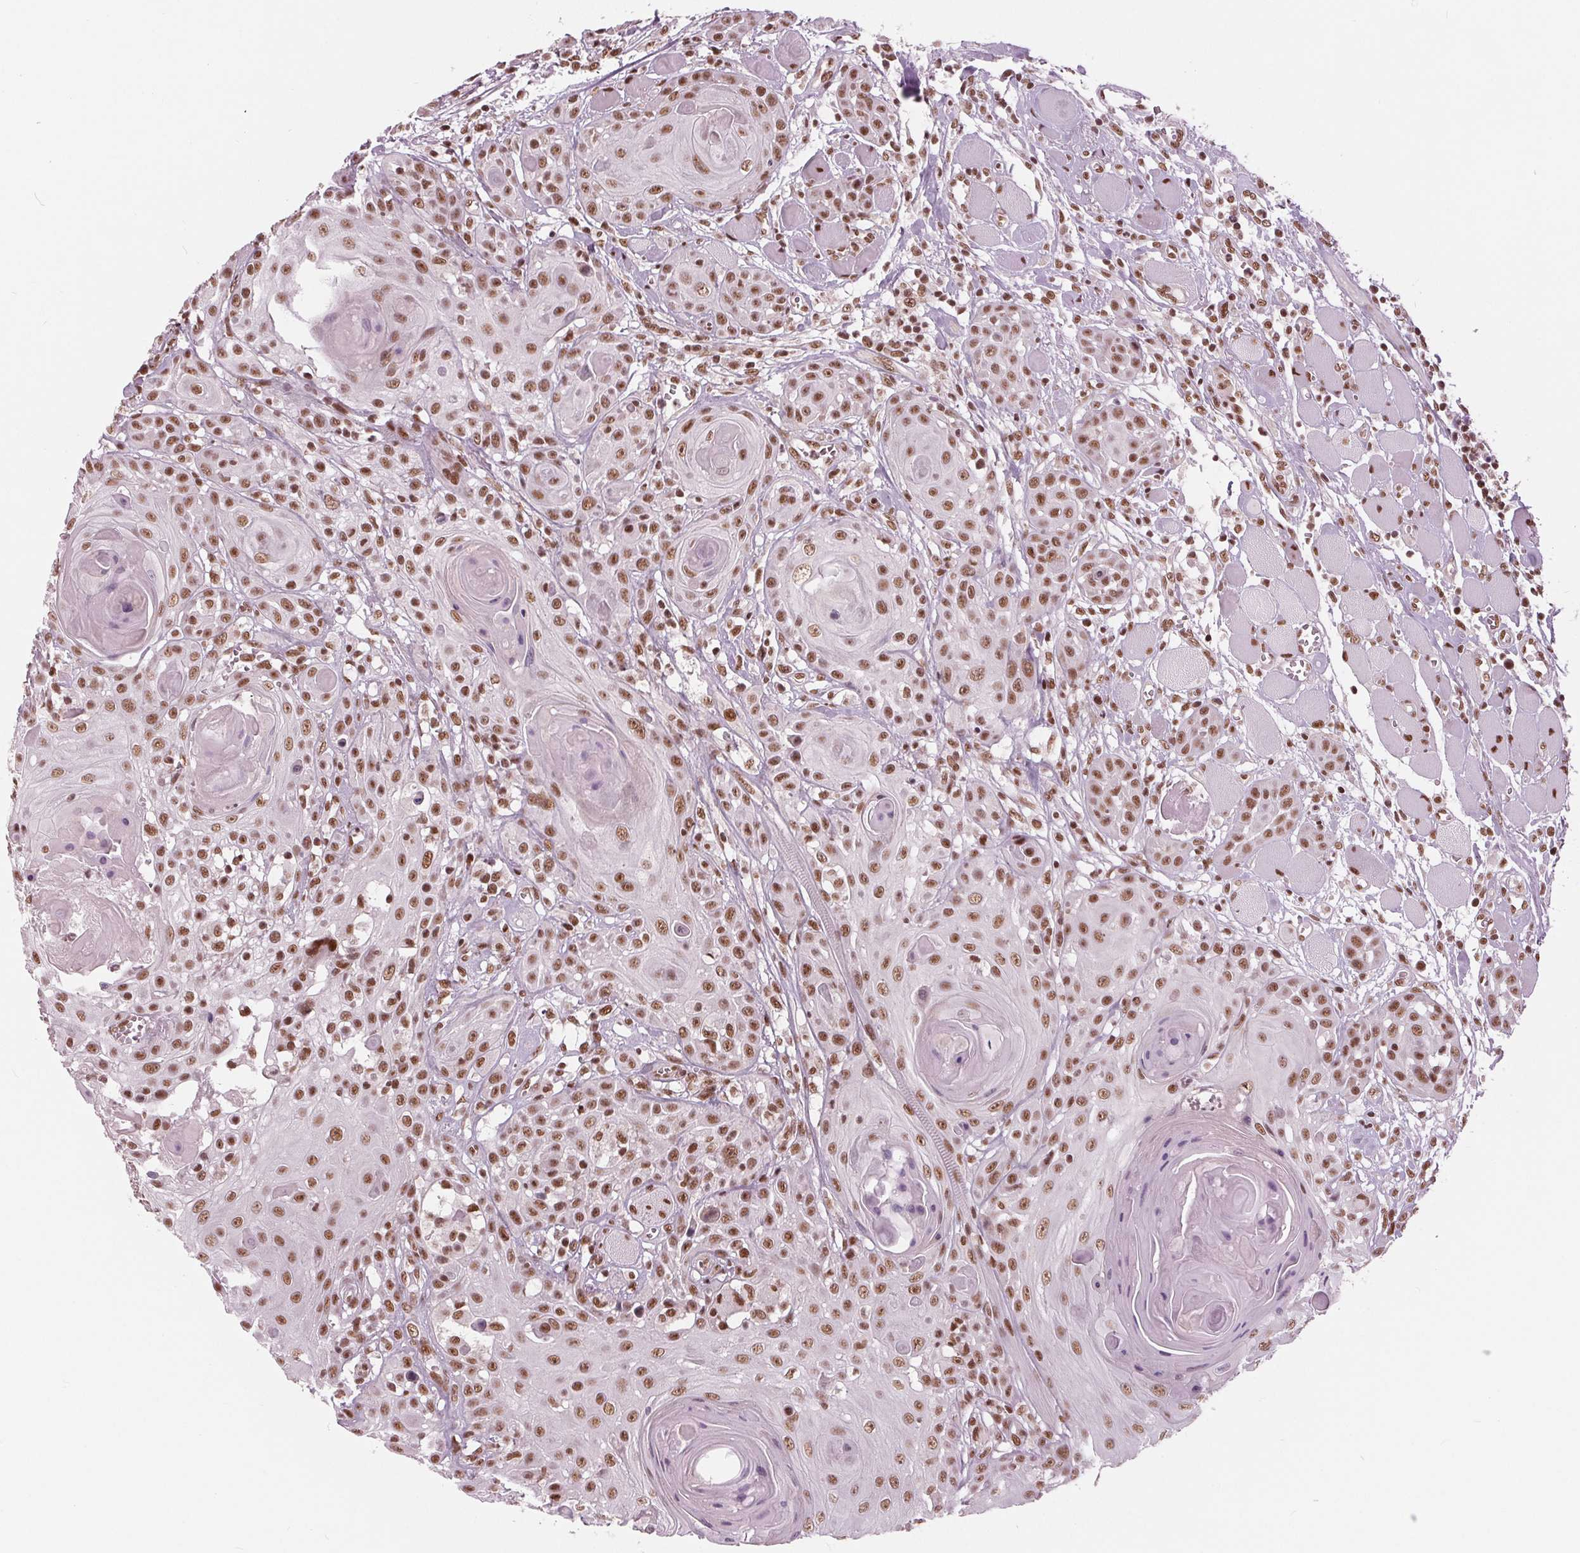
{"staining": {"intensity": "moderate", "quantity": ">75%", "location": "nuclear"}, "tissue": "head and neck cancer", "cell_type": "Tumor cells", "image_type": "cancer", "snomed": [{"axis": "morphology", "description": "Squamous cell carcinoma, NOS"}, {"axis": "topography", "description": "Head-Neck"}], "caption": "Human head and neck cancer (squamous cell carcinoma) stained with a brown dye displays moderate nuclear positive staining in approximately >75% of tumor cells.", "gene": "LSM2", "patient": {"sex": "female", "age": 80}}